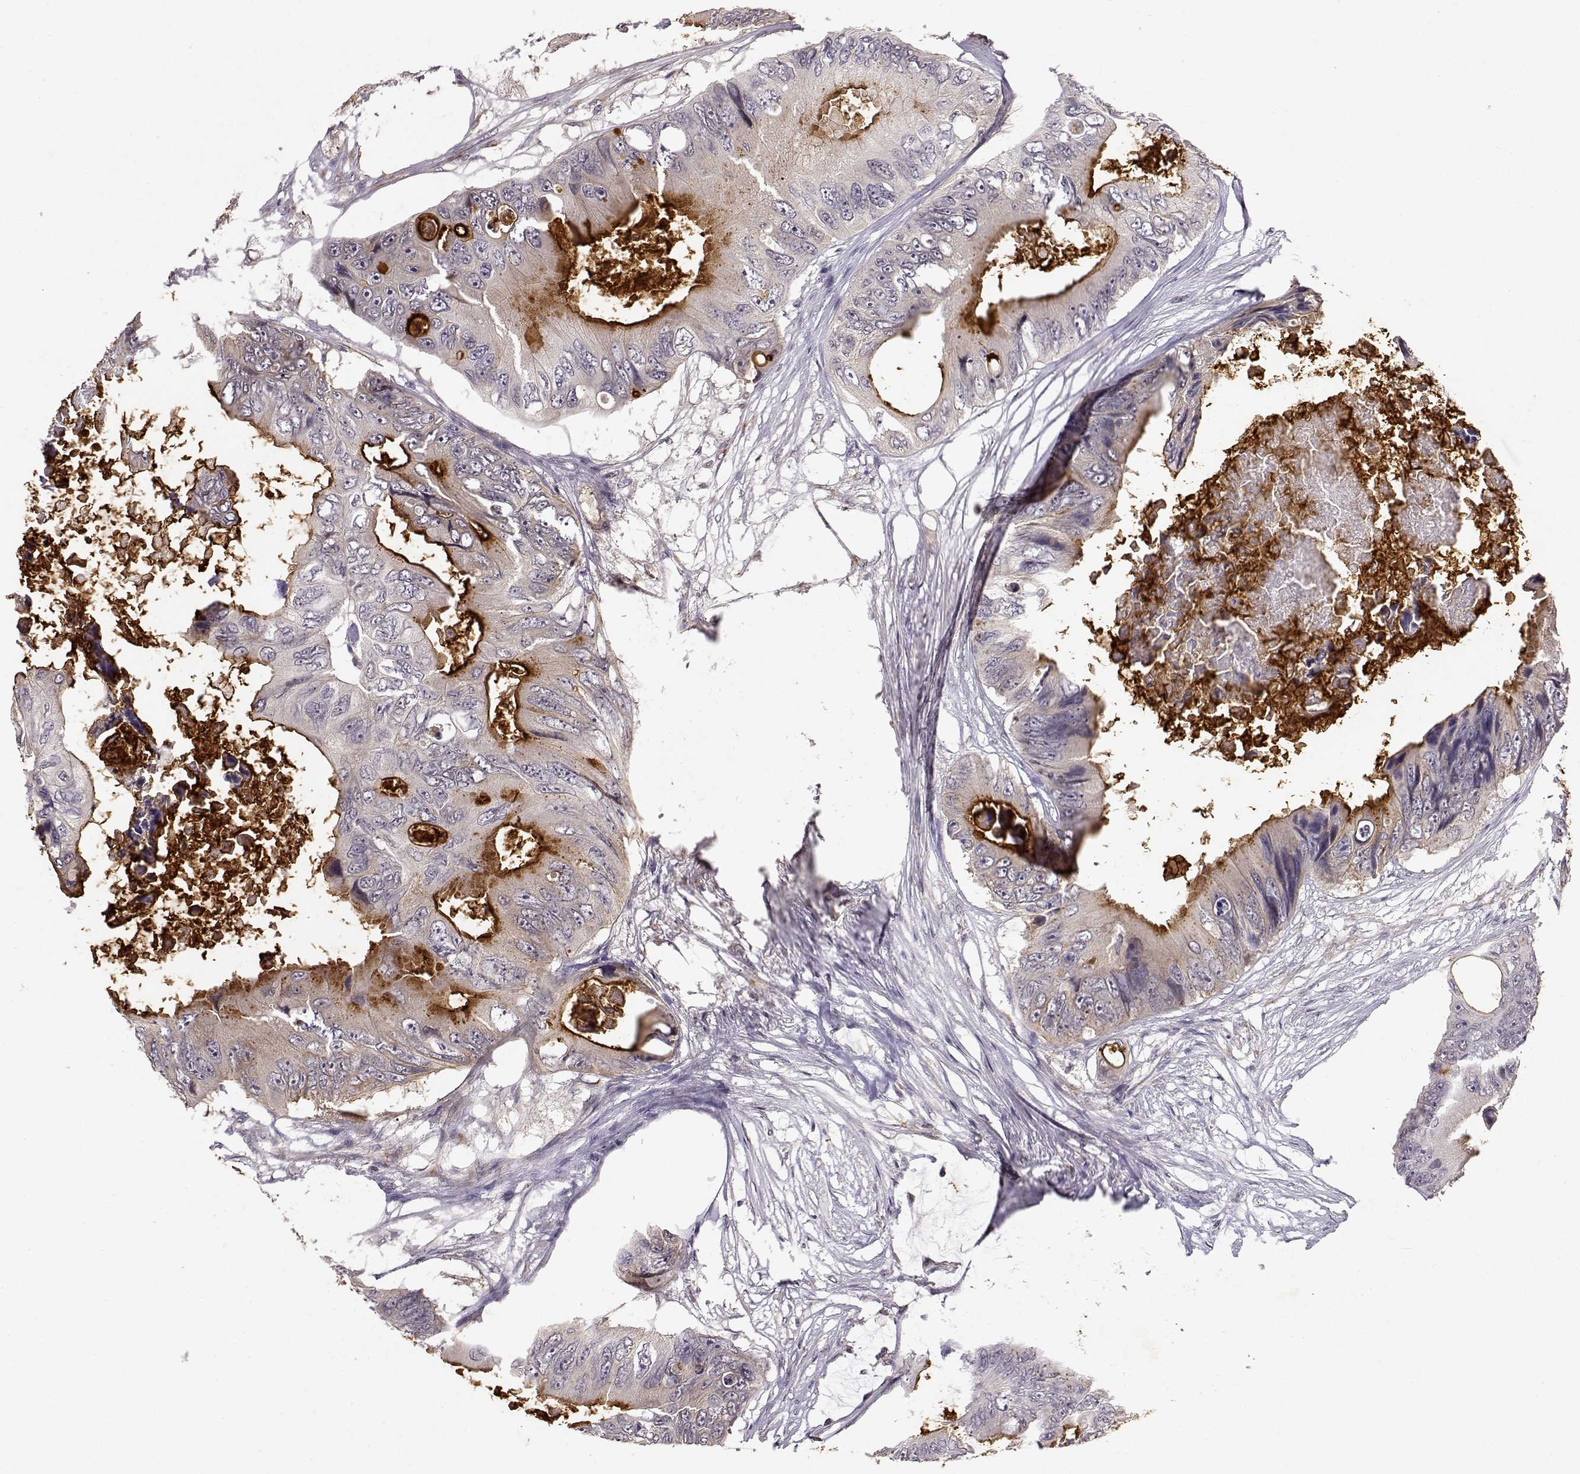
{"staining": {"intensity": "strong", "quantity": "25%-75%", "location": "cytoplasmic/membranous"}, "tissue": "colorectal cancer", "cell_type": "Tumor cells", "image_type": "cancer", "snomed": [{"axis": "morphology", "description": "Adenocarcinoma, NOS"}, {"axis": "topography", "description": "Rectum"}], "caption": "Human colorectal adenocarcinoma stained with a protein marker demonstrates strong staining in tumor cells.", "gene": "IFITM1", "patient": {"sex": "male", "age": 63}}